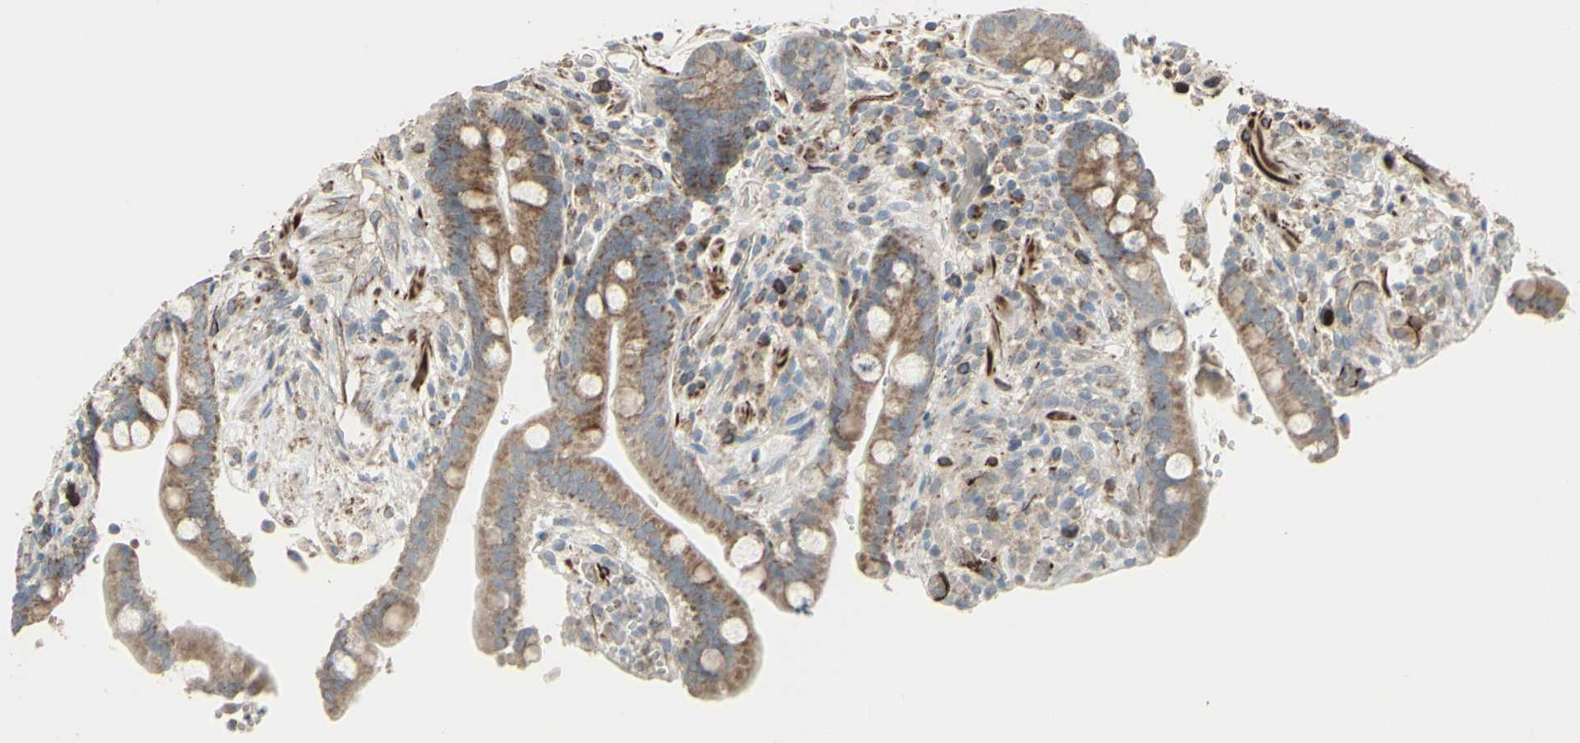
{"staining": {"intensity": "moderate", "quantity": ">75%", "location": "cytoplasmic/membranous"}, "tissue": "colon", "cell_type": "Endothelial cells", "image_type": "normal", "snomed": [{"axis": "morphology", "description": "Normal tissue, NOS"}, {"axis": "topography", "description": "Colon"}], "caption": "Protein expression analysis of normal colon reveals moderate cytoplasmic/membranous staining in about >75% of endothelial cells. The protein of interest is shown in brown color, while the nuclei are stained blue.", "gene": "FAM171B", "patient": {"sex": "male", "age": 73}}